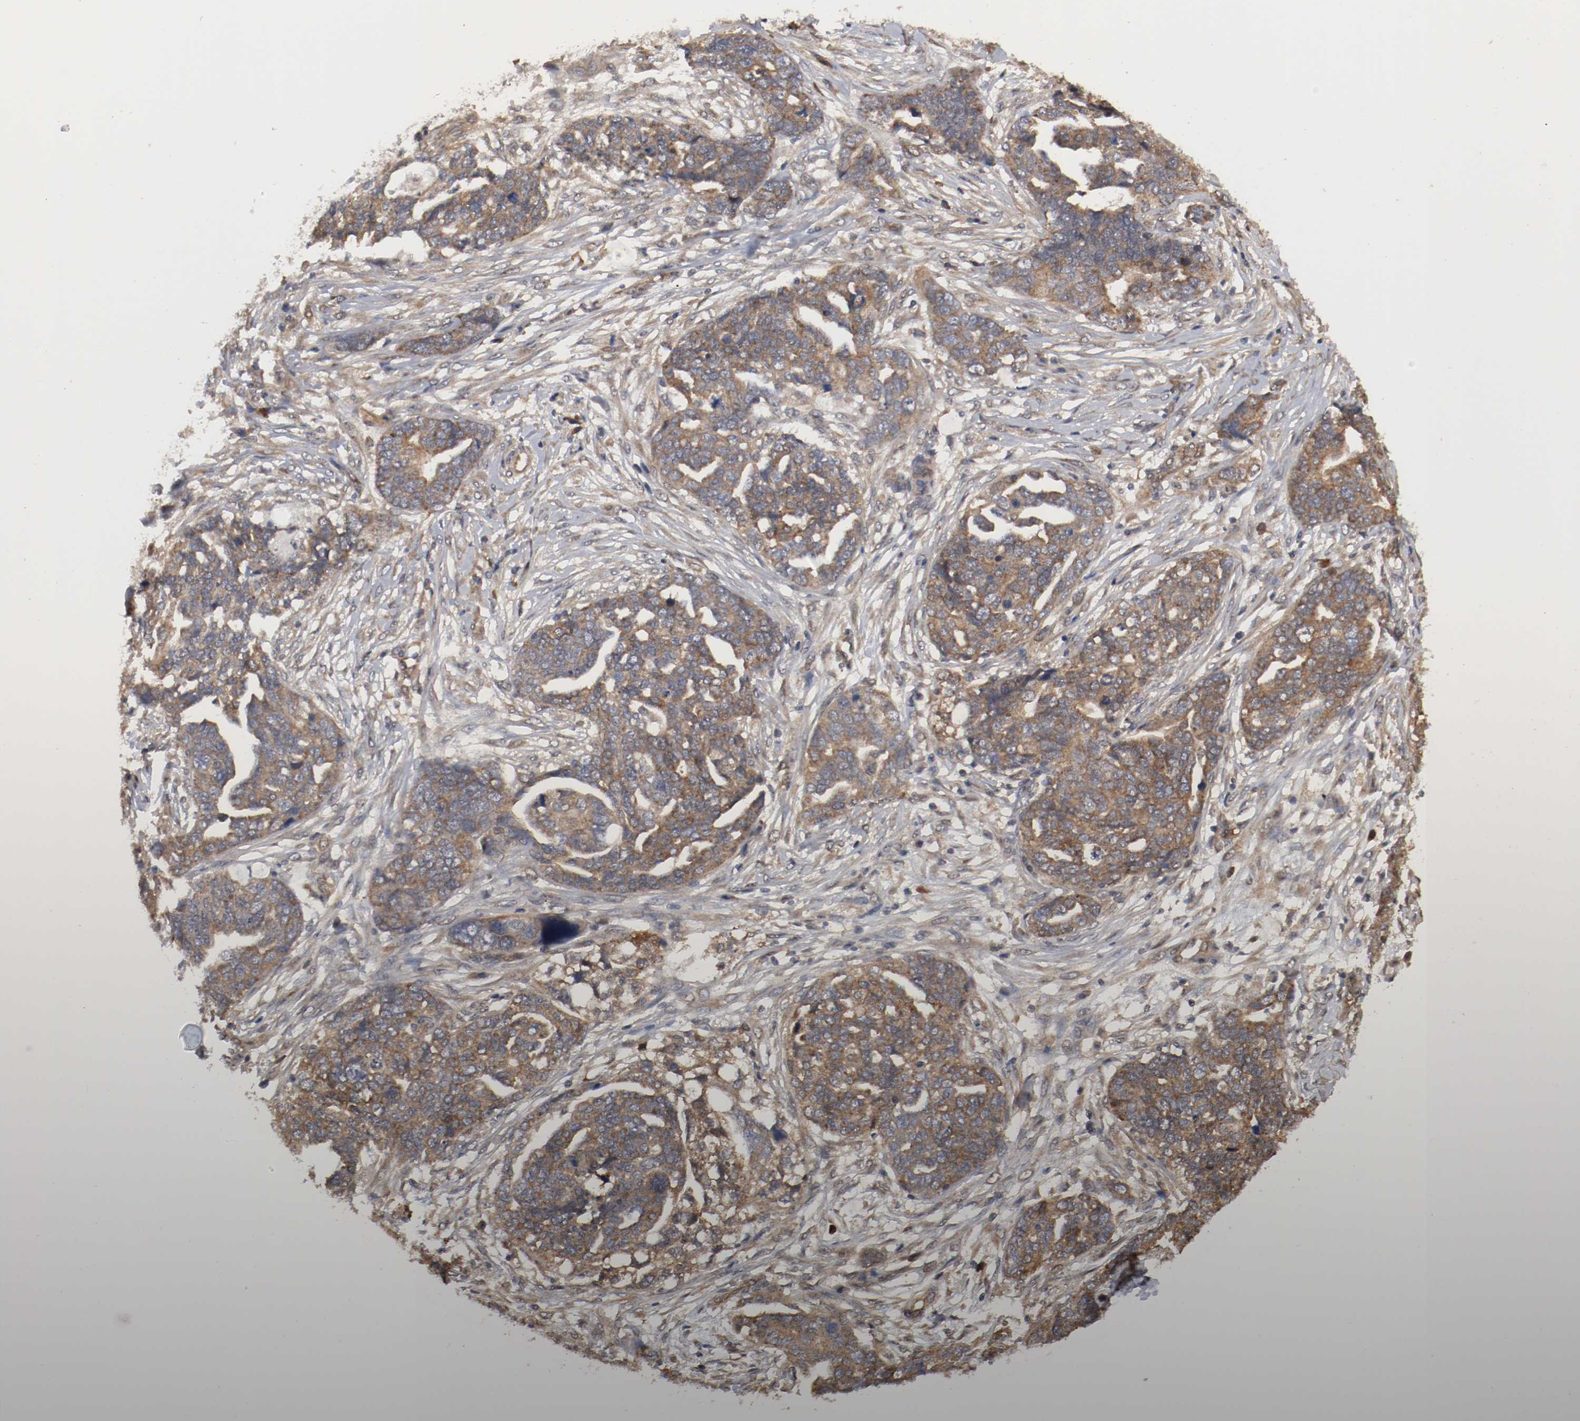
{"staining": {"intensity": "moderate", "quantity": ">75%", "location": "cytoplasmic/membranous"}, "tissue": "ovarian cancer", "cell_type": "Tumor cells", "image_type": "cancer", "snomed": [{"axis": "morphology", "description": "Normal tissue, NOS"}, {"axis": "morphology", "description": "Cystadenocarcinoma, serous, NOS"}, {"axis": "topography", "description": "Fallopian tube"}, {"axis": "topography", "description": "Ovary"}], "caption": "Ovarian cancer tissue shows moderate cytoplasmic/membranous staining in approximately >75% of tumor cells, visualized by immunohistochemistry.", "gene": "AFG3L2", "patient": {"sex": "female", "age": 56}}